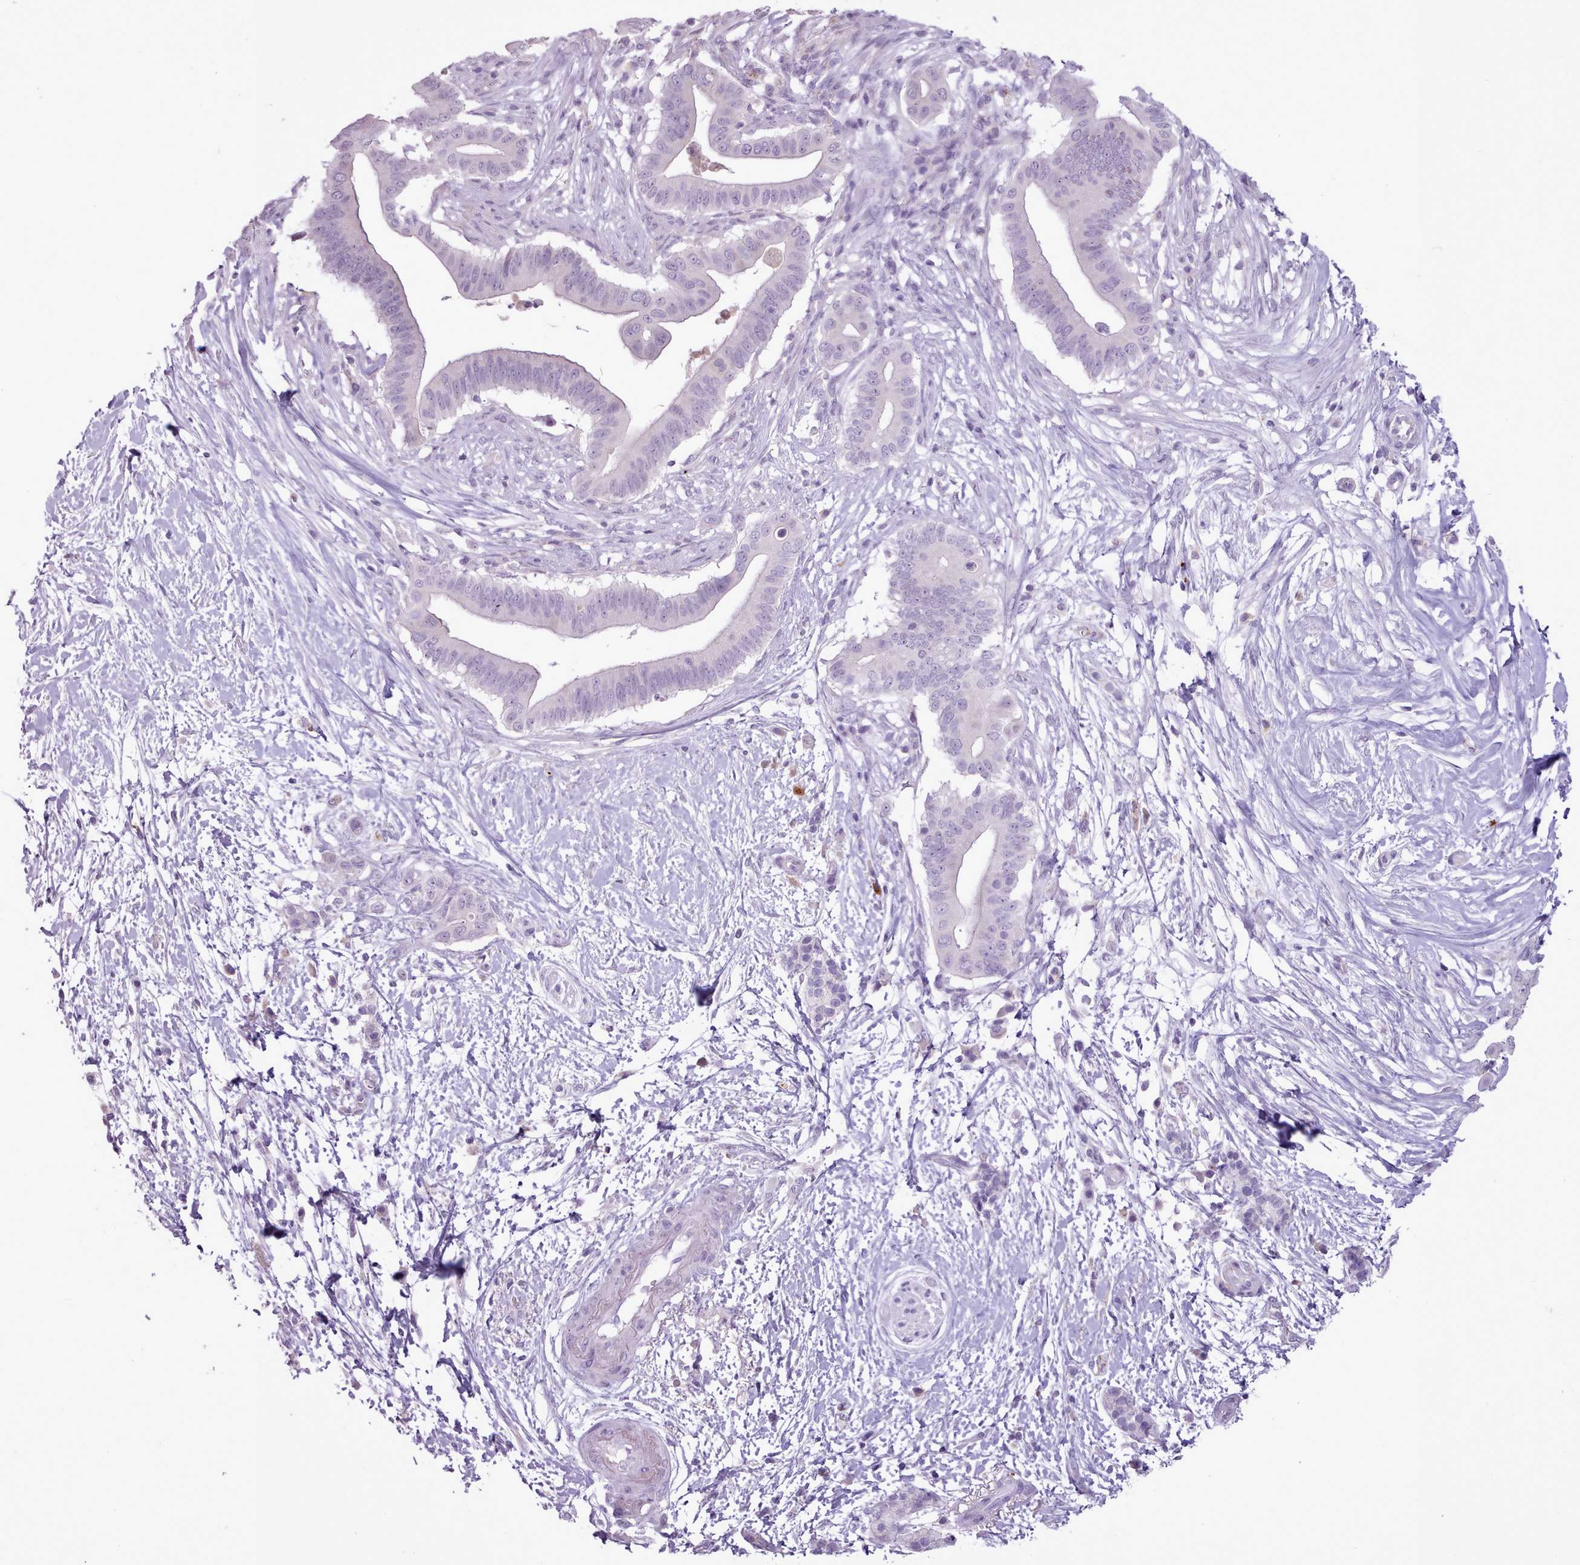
{"staining": {"intensity": "negative", "quantity": "none", "location": "none"}, "tissue": "pancreatic cancer", "cell_type": "Tumor cells", "image_type": "cancer", "snomed": [{"axis": "morphology", "description": "Adenocarcinoma, NOS"}, {"axis": "topography", "description": "Pancreas"}], "caption": "Immunohistochemistry (IHC) image of adenocarcinoma (pancreatic) stained for a protein (brown), which shows no expression in tumor cells.", "gene": "ATRAID", "patient": {"sex": "male", "age": 68}}